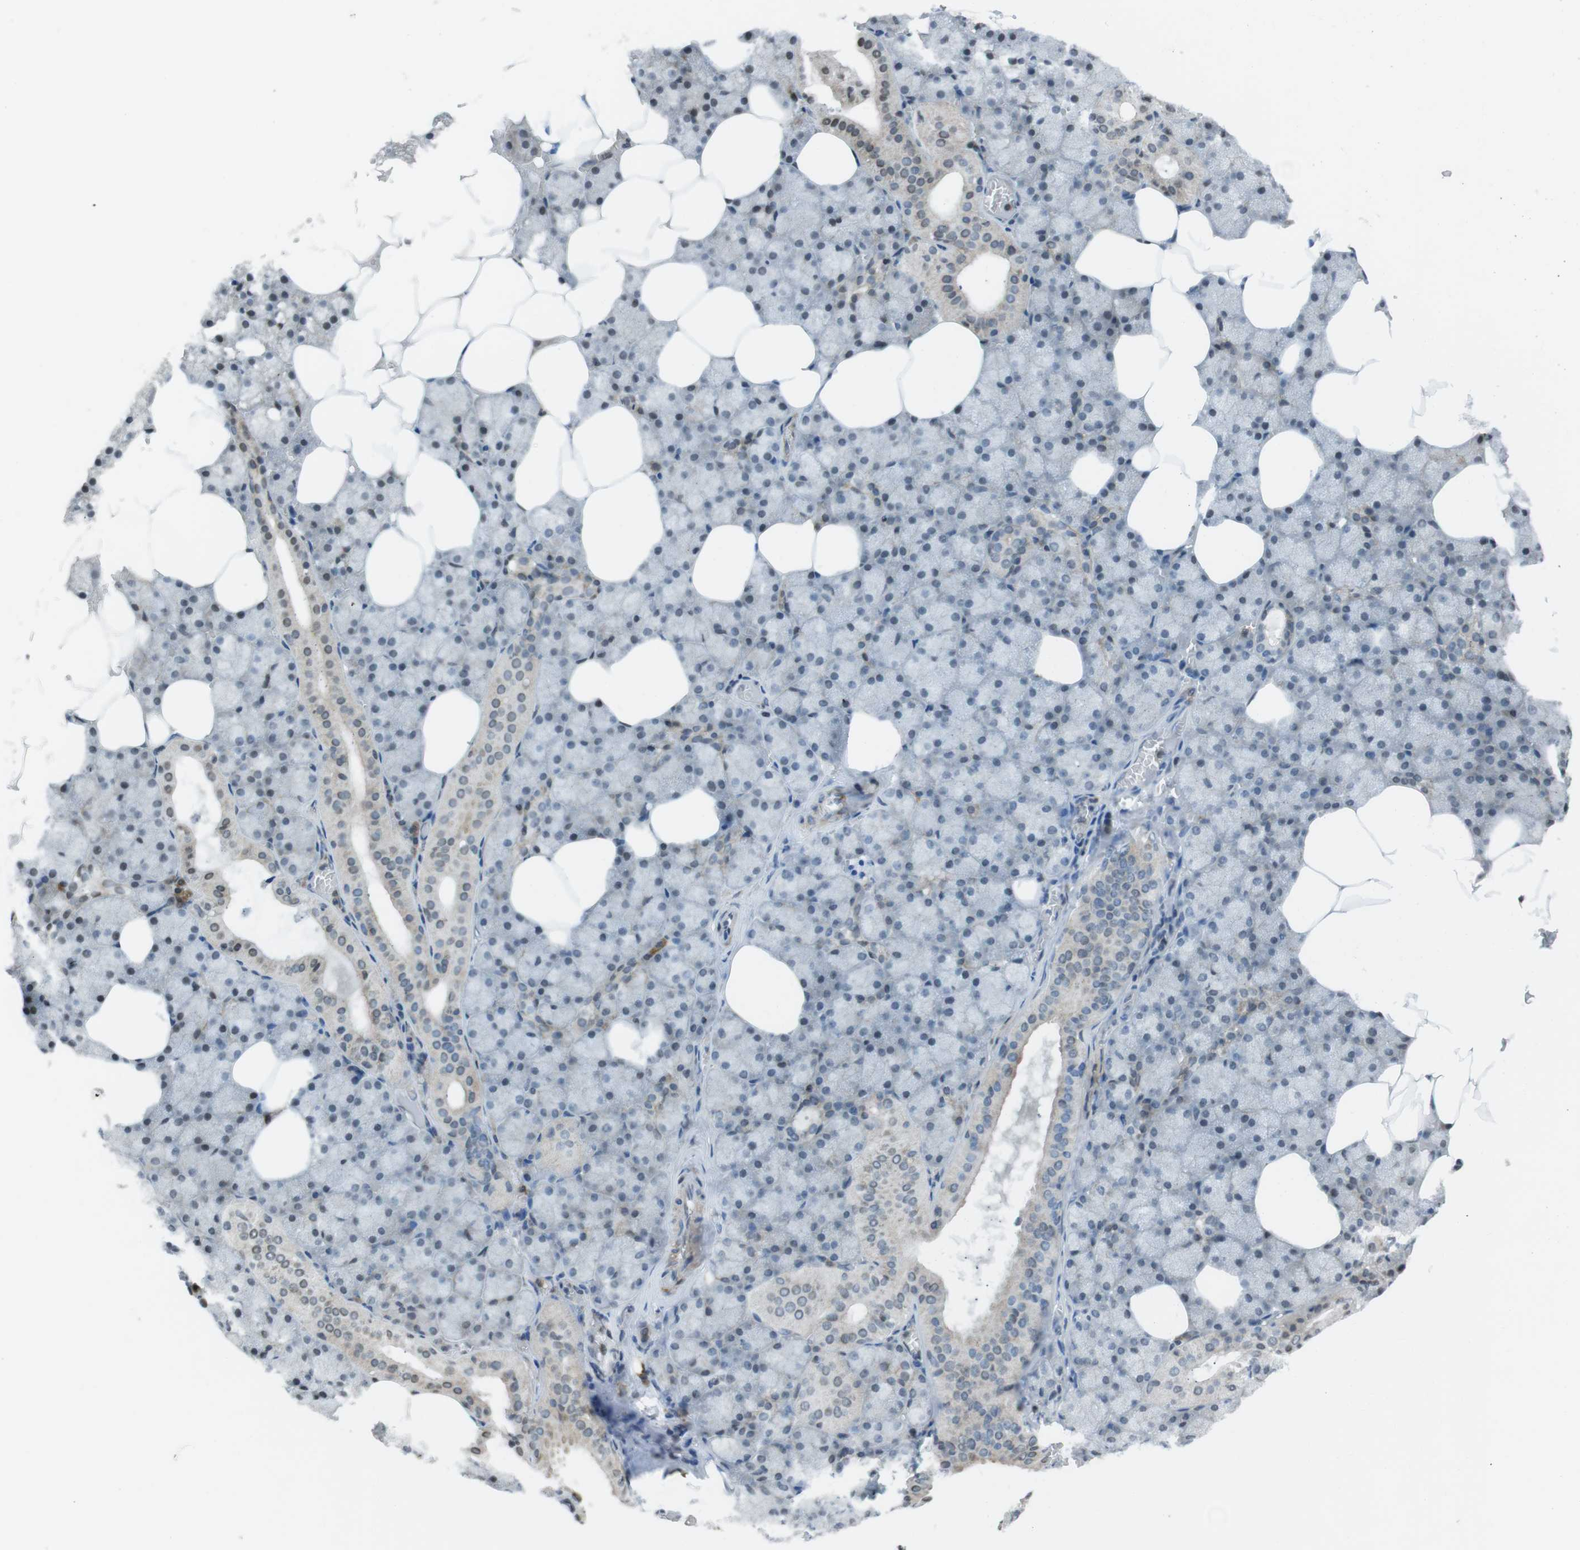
{"staining": {"intensity": "moderate", "quantity": "25%-75%", "location": "cytoplasmic/membranous"}, "tissue": "salivary gland", "cell_type": "Glandular cells", "image_type": "normal", "snomed": [{"axis": "morphology", "description": "Normal tissue, NOS"}, {"axis": "topography", "description": "Salivary gland"}], "caption": "Protein staining exhibits moderate cytoplasmic/membranous staining in about 25%-75% of glandular cells in benign salivary gland. Nuclei are stained in blue.", "gene": "PBRM1", "patient": {"sex": "male", "age": 62}}